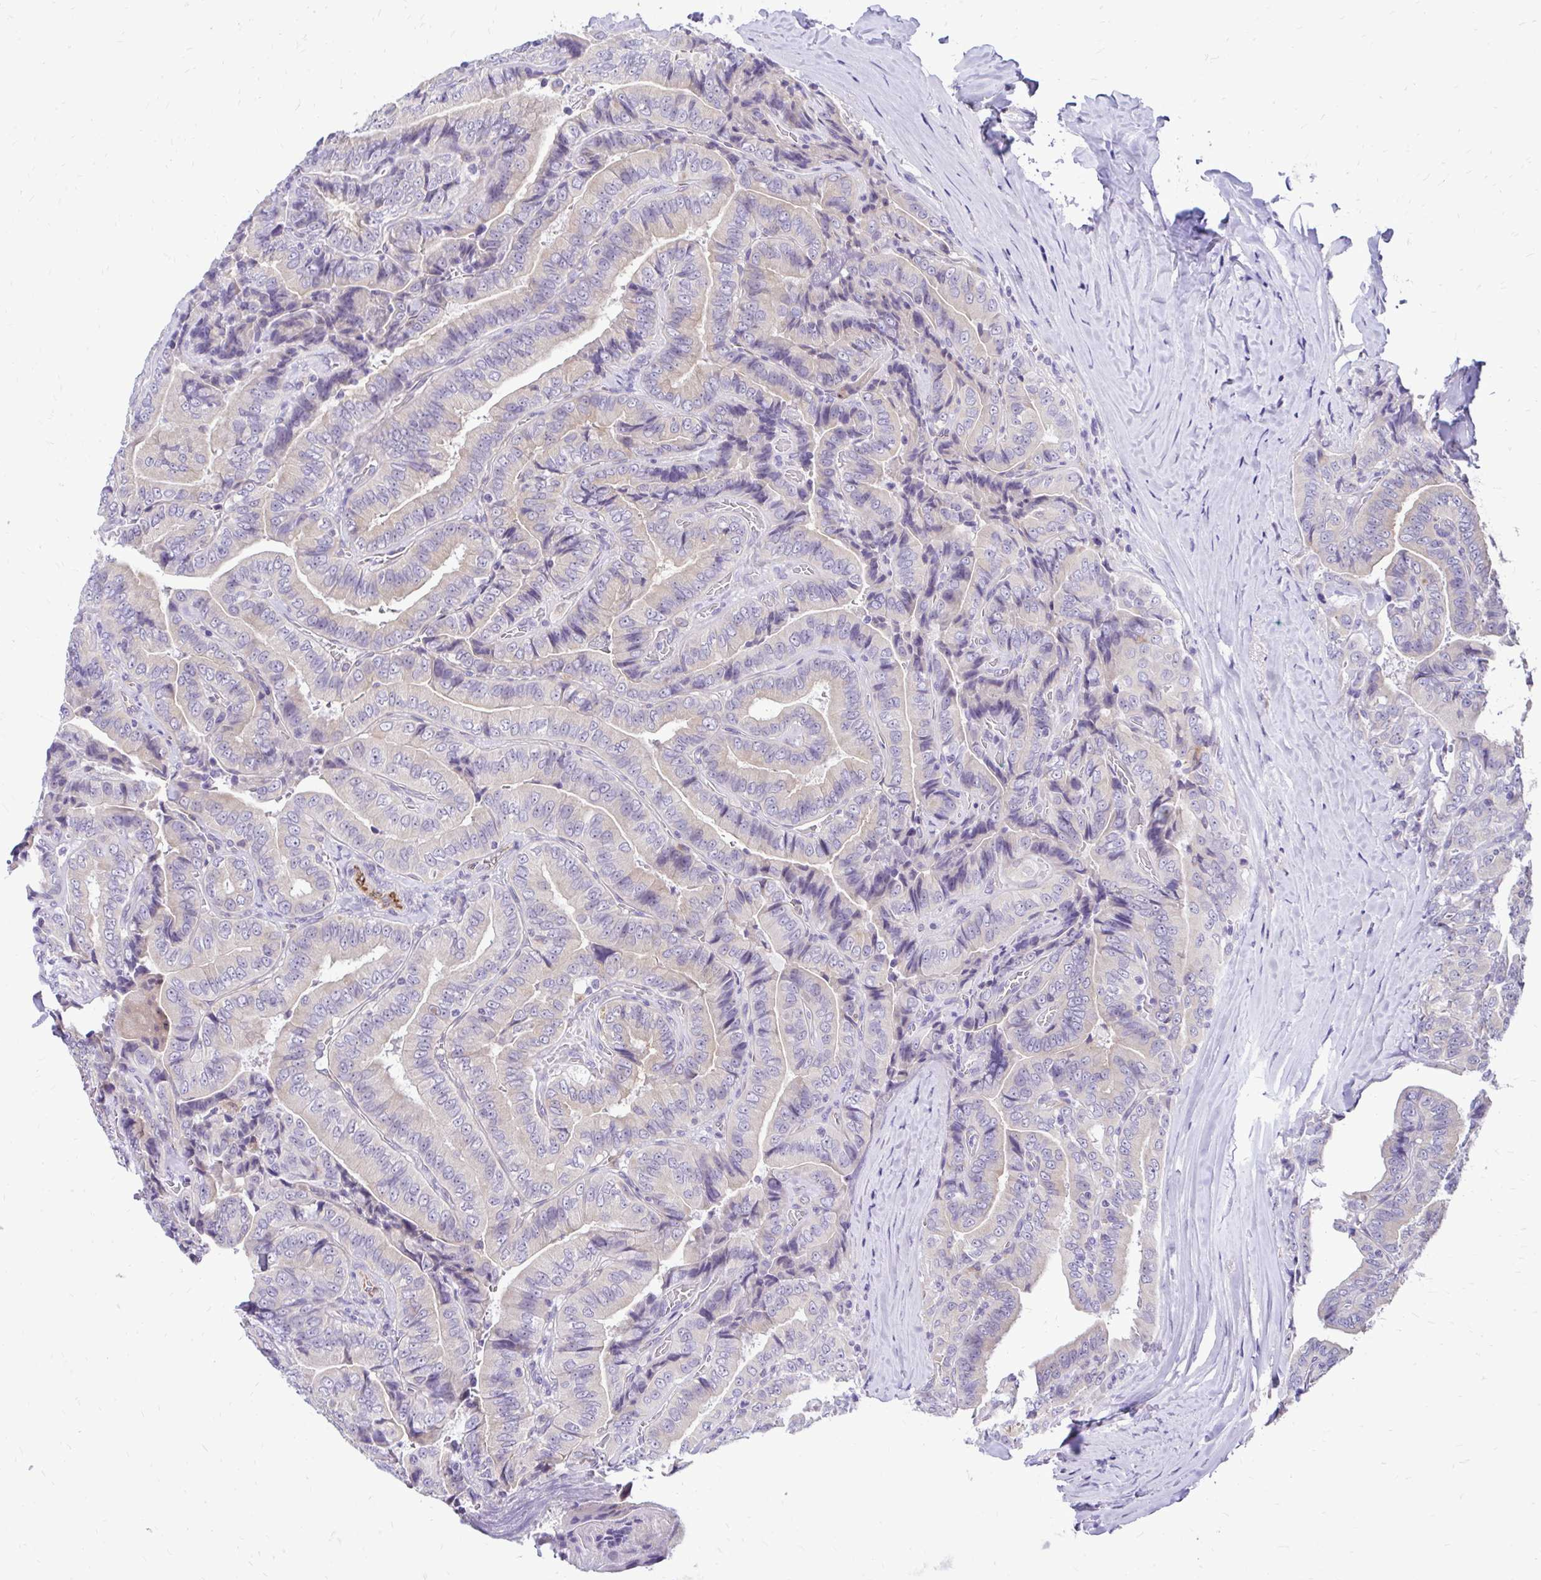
{"staining": {"intensity": "negative", "quantity": "none", "location": "none"}, "tissue": "thyroid cancer", "cell_type": "Tumor cells", "image_type": "cancer", "snomed": [{"axis": "morphology", "description": "Papillary adenocarcinoma, NOS"}, {"axis": "topography", "description": "Thyroid gland"}], "caption": "A photomicrograph of thyroid cancer (papillary adenocarcinoma) stained for a protein demonstrates no brown staining in tumor cells.", "gene": "NIFK", "patient": {"sex": "male", "age": 61}}